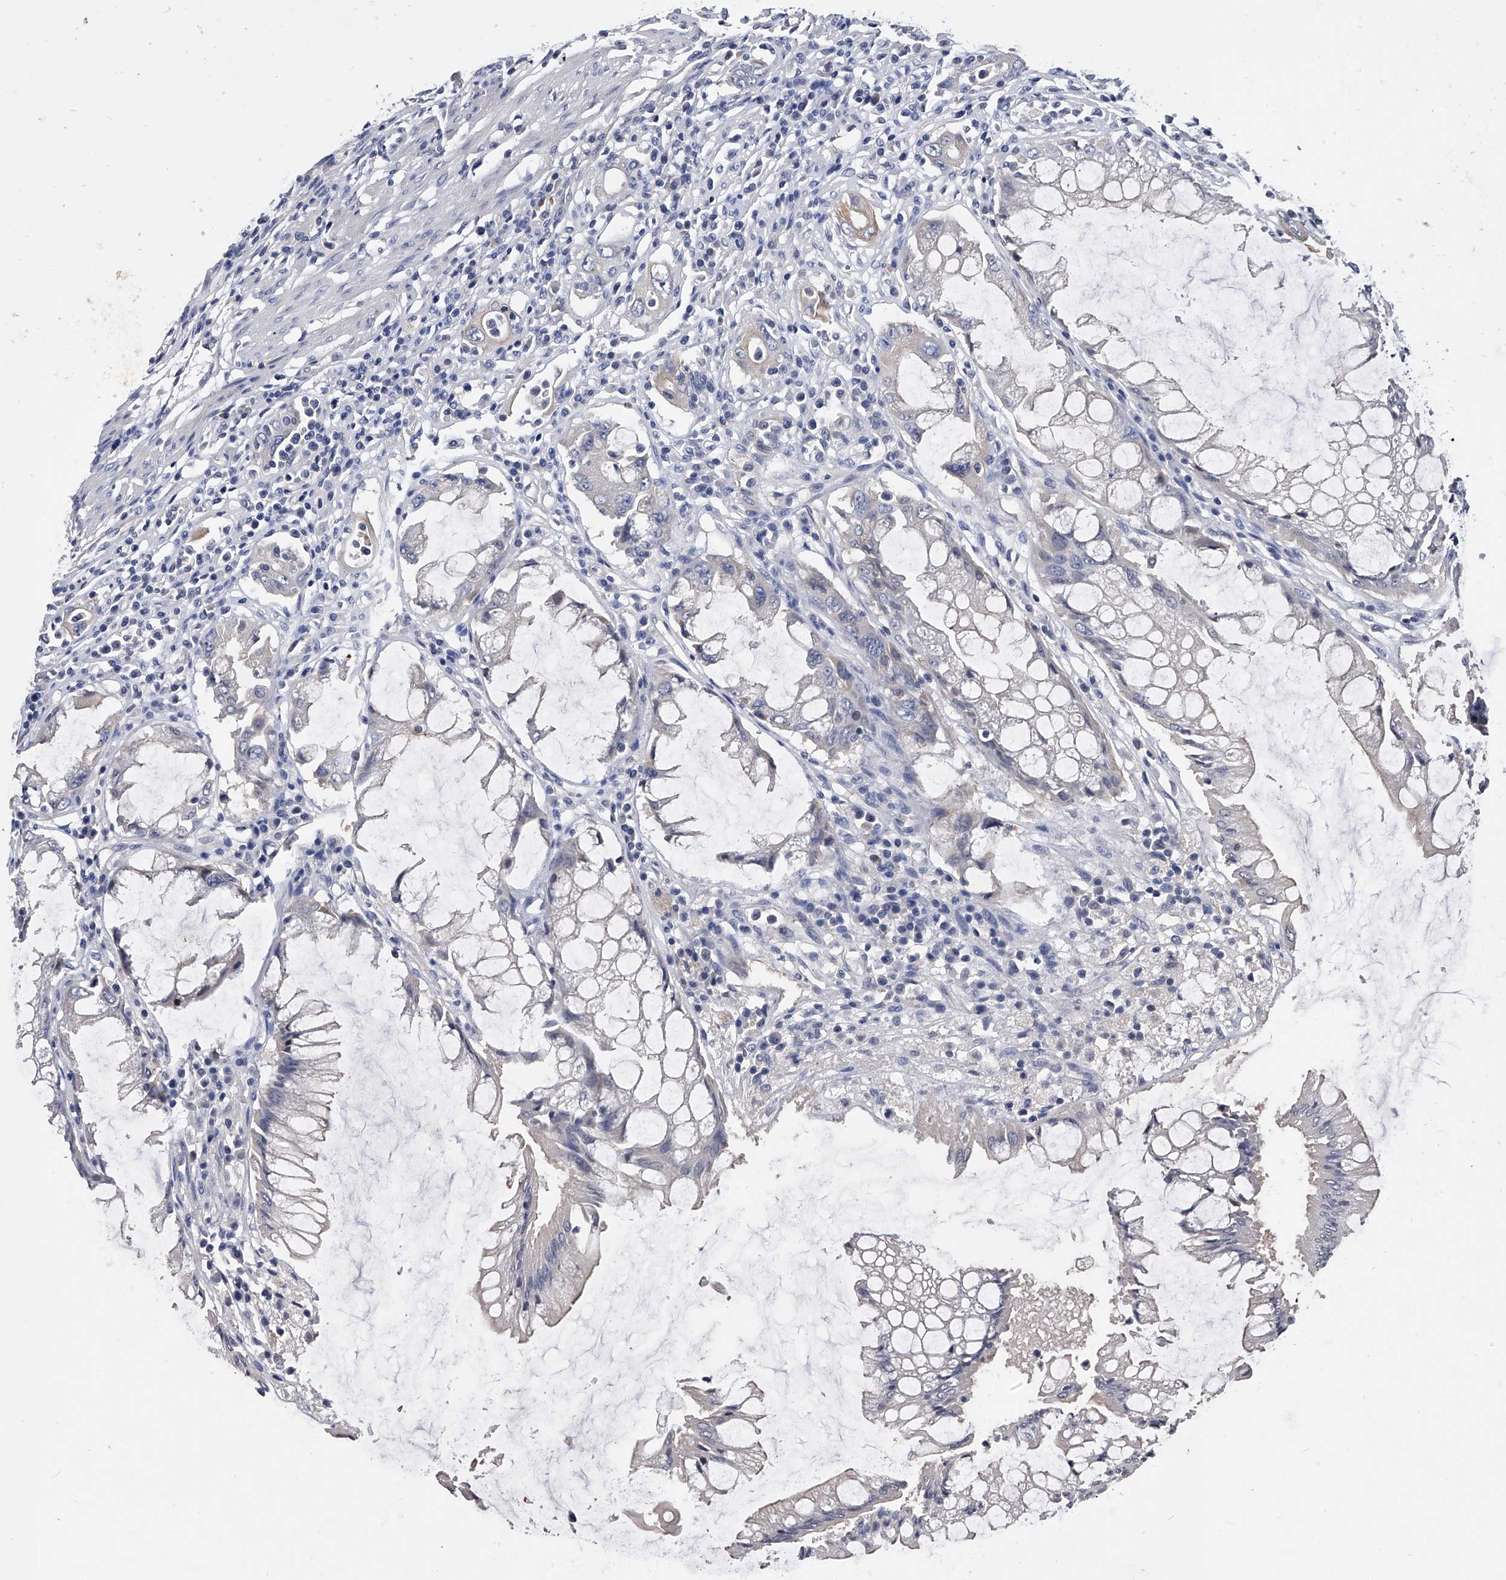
{"staining": {"intensity": "negative", "quantity": "none", "location": "none"}, "tissue": "colorectal cancer", "cell_type": "Tumor cells", "image_type": "cancer", "snomed": [{"axis": "morphology", "description": "Adenocarcinoma, NOS"}, {"axis": "topography", "description": "Rectum"}], "caption": "High magnification brightfield microscopy of colorectal cancer stained with DAB (3,3'-diaminobenzidine) (brown) and counterstained with hematoxylin (blue): tumor cells show no significant expression.", "gene": "EFCAB7", "patient": {"sex": "female", "age": 65}}